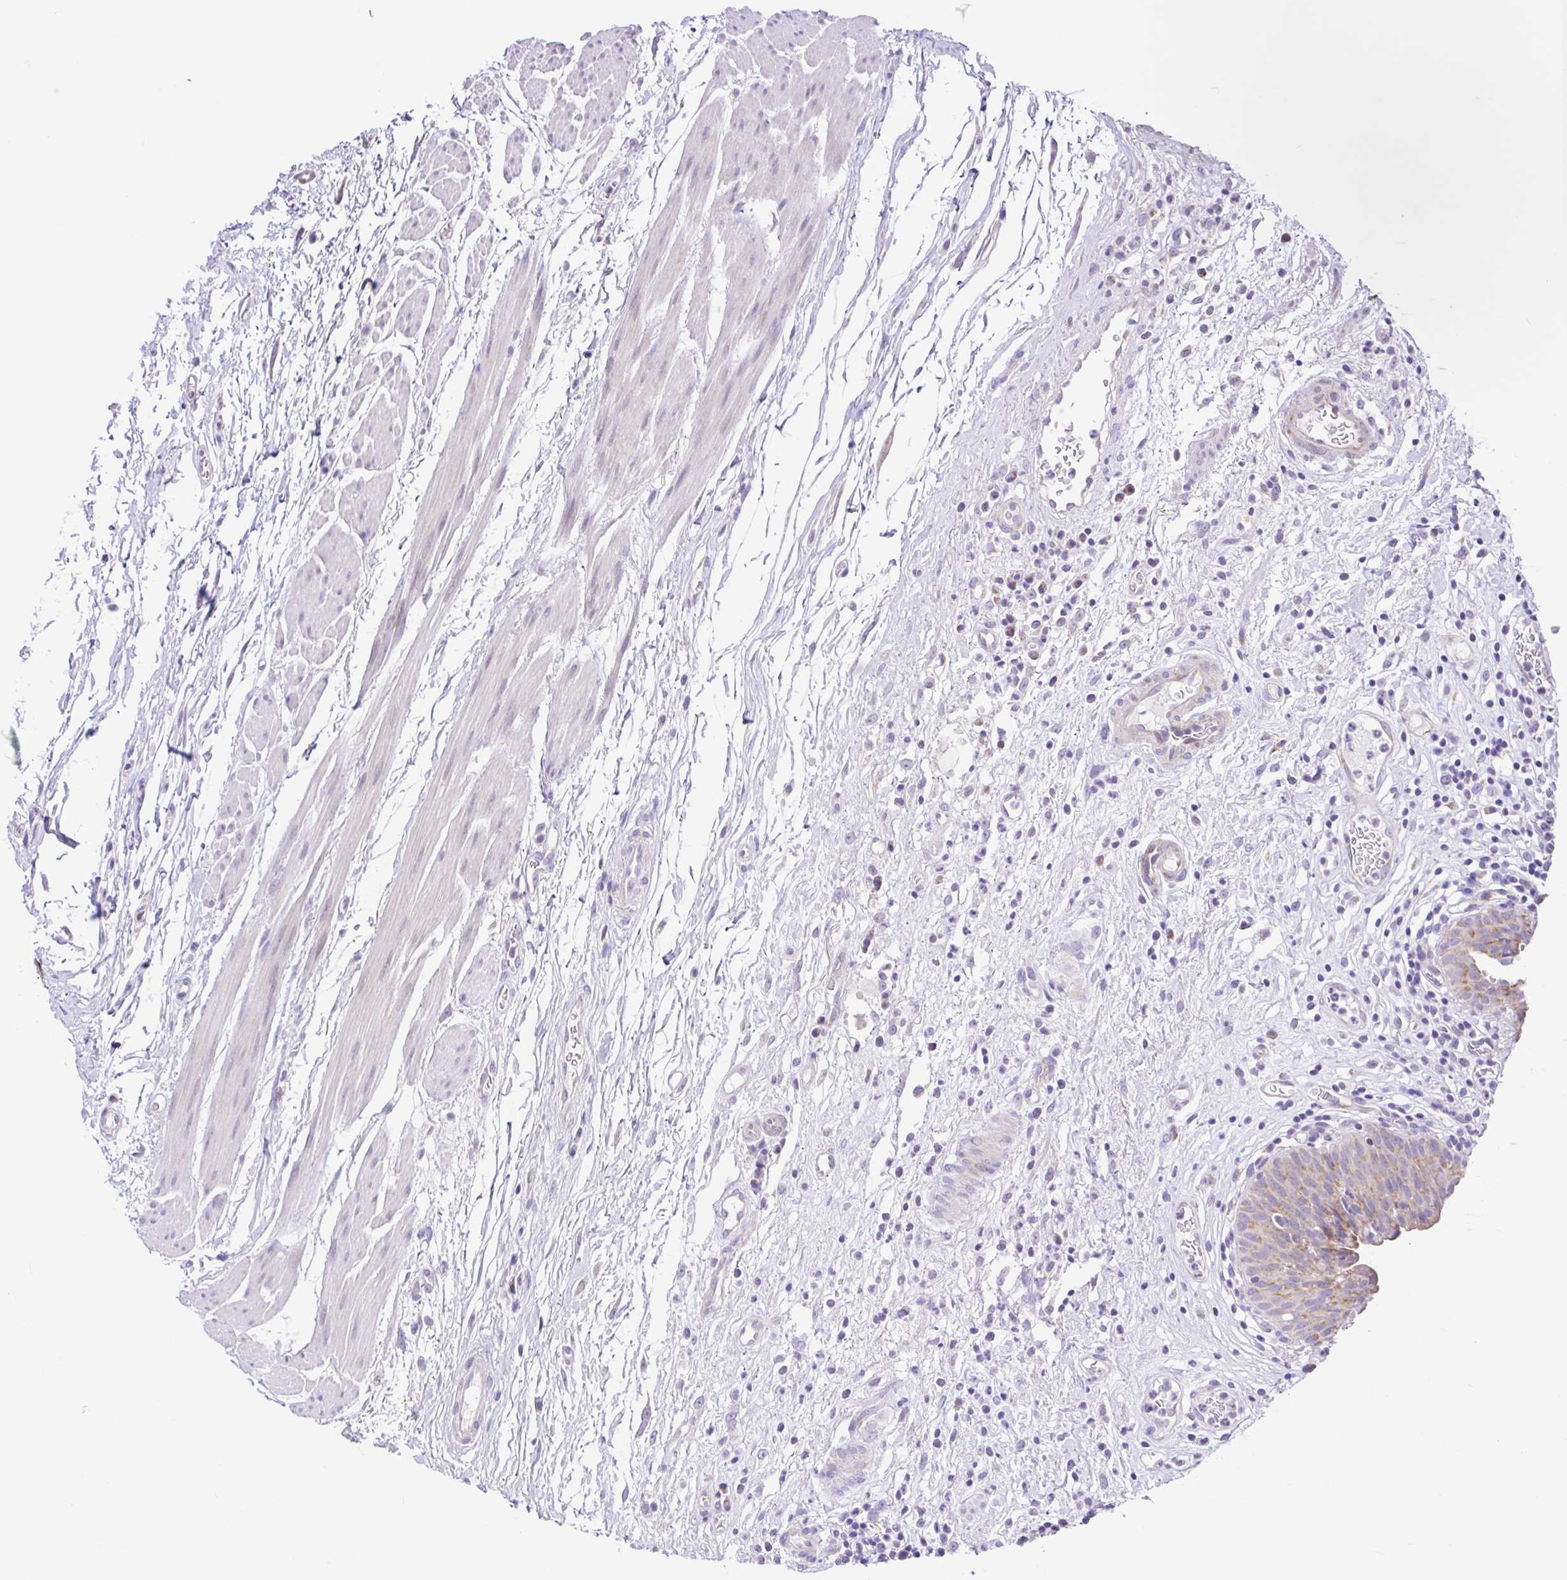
{"staining": {"intensity": "moderate", "quantity": "25%-75%", "location": "cytoplasmic/membranous"}, "tissue": "urinary bladder", "cell_type": "Urothelial cells", "image_type": "normal", "snomed": [{"axis": "morphology", "description": "Normal tissue, NOS"}, {"axis": "morphology", "description": "Inflammation, NOS"}, {"axis": "topography", "description": "Urinary bladder"}], "caption": "Protein positivity by immunohistochemistry displays moderate cytoplasmic/membranous staining in about 25%-75% of urothelial cells in benign urinary bladder. (IHC, brightfield microscopy, high magnification).", "gene": "NDUFS2", "patient": {"sex": "male", "age": 57}}